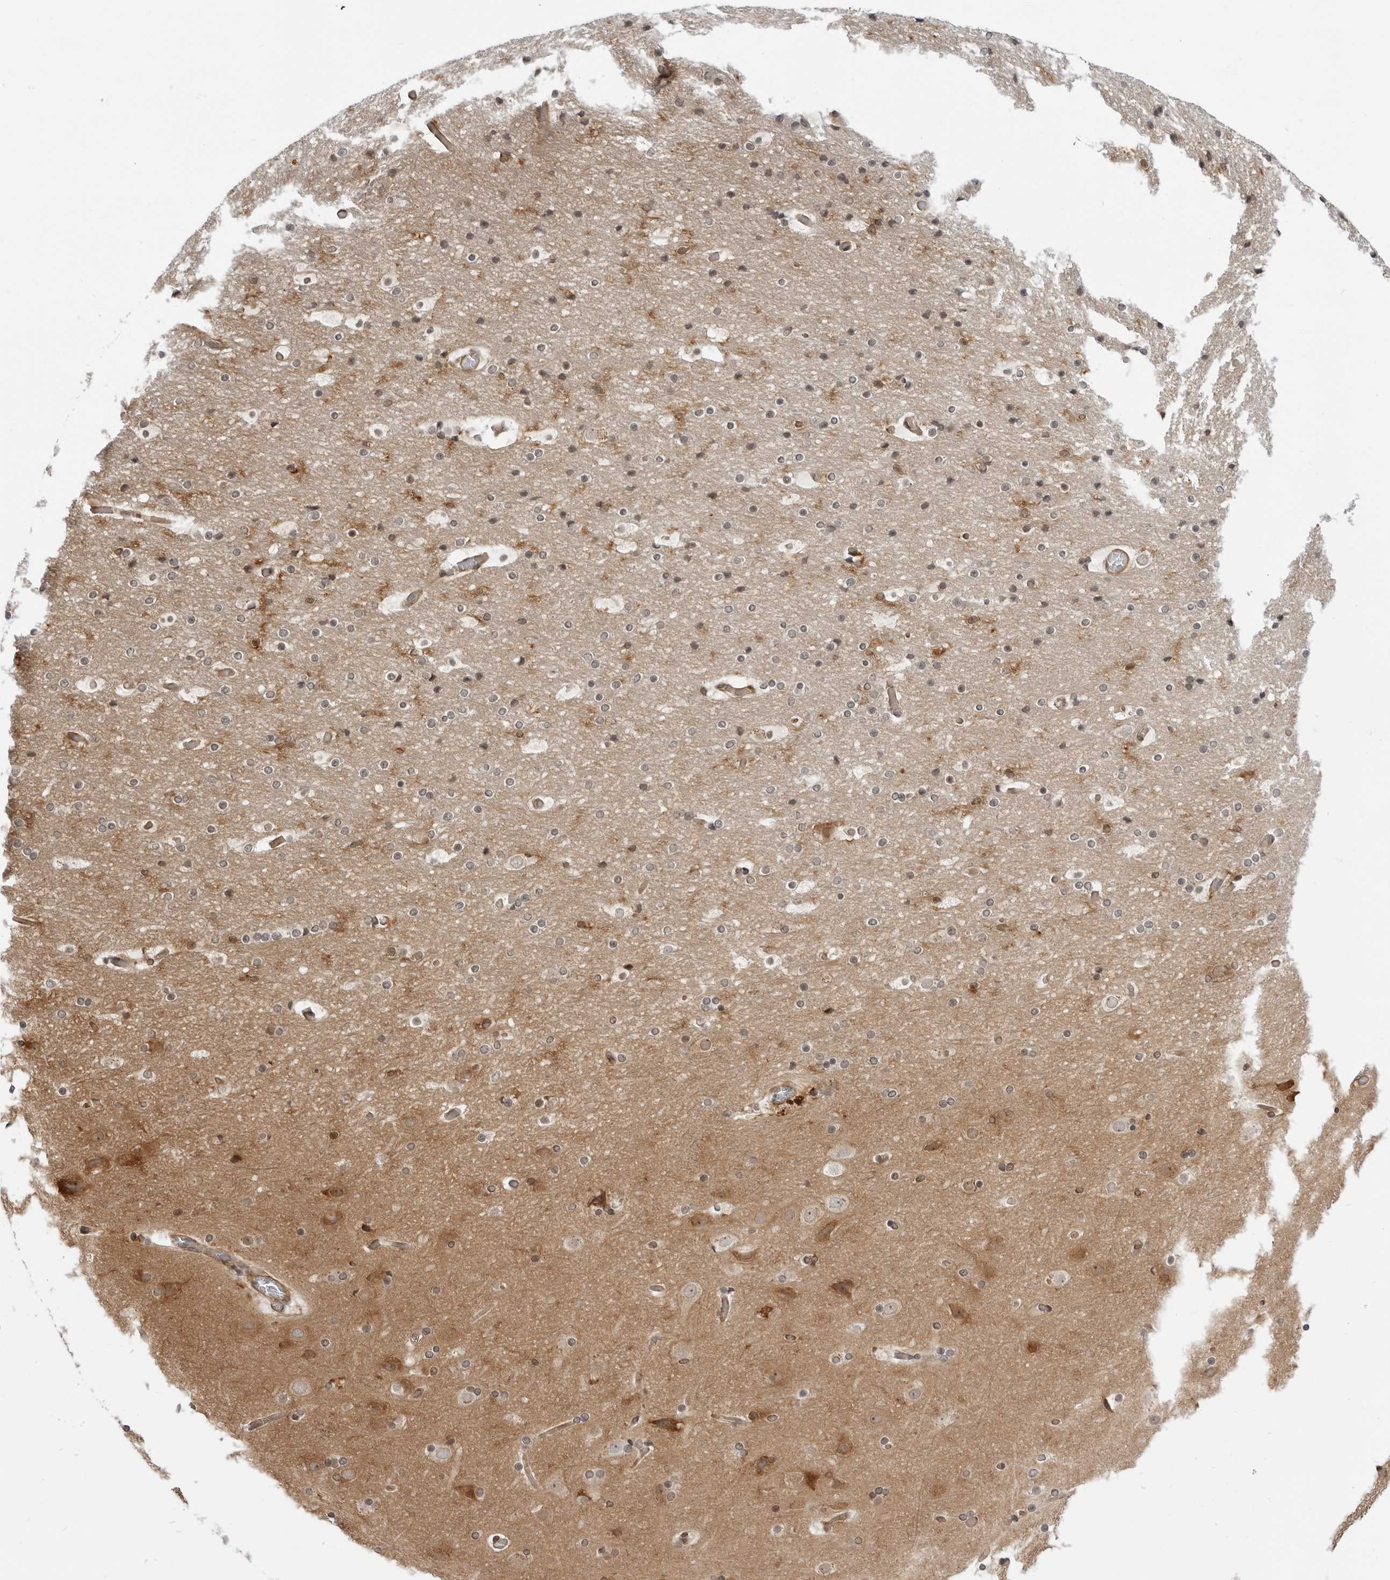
{"staining": {"intensity": "moderate", "quantity": ">75%", "location": "cytoplasmic/membranous"}, "tissue": "cerebral cortex", "cell_type": "Endothelial cells", "image_type": "normal", "snomed": [{"axis": "morphology", "description": "Normal tissue, NOS"}, {"axis": "topography", "description": "Cerebral cortex"}], "caption": "Immunohistochemistry (IHC) (DAB) staining of unremarkable human cerebral cortex demonstrates moderate cytoplasmic/membranous protein staining in approximately >75% of endothelial cells.", "gene": "SRGAP2", "patient": {"sex": "male", "age": 57}}